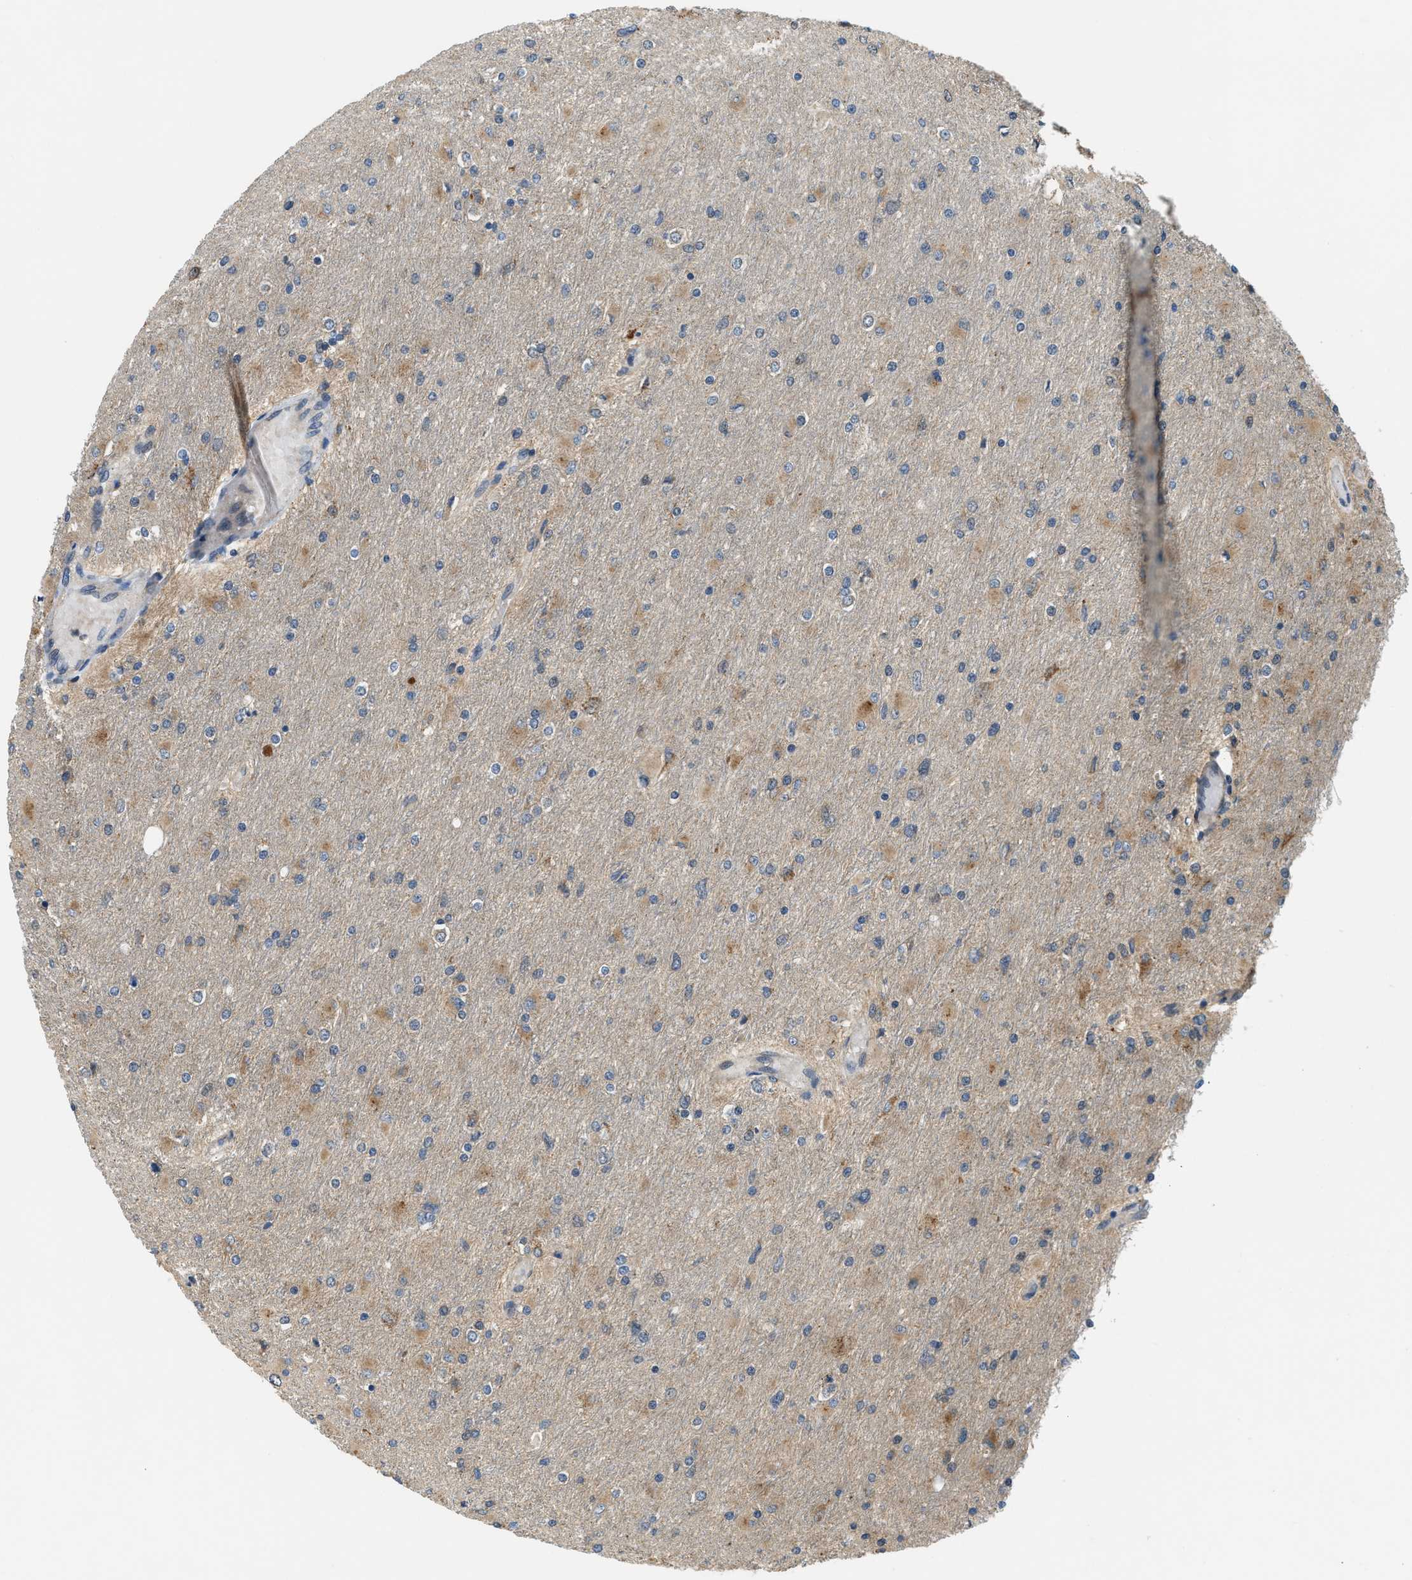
{"staining": {"intensity": "moderate", "quantity": "25%-75%", "location": "cytoplasmic/membranous"}, "tissue": "glioma", "cell_type": "Tumor cells", "image_type": "cancer", "snomed": [{"axis": "morphology", "description": "Glioma, malignant, High grade"}, {"axis": "topography", "description": "Cerebral cortex"}], "caption": "This is a histology image of IHC staining of glioma, which shows moderate positivity in the cytoplasmic/membranous of tumor cells.", "gene": "STARD3NL", "patient": {"sex": "female", "age": 36}}